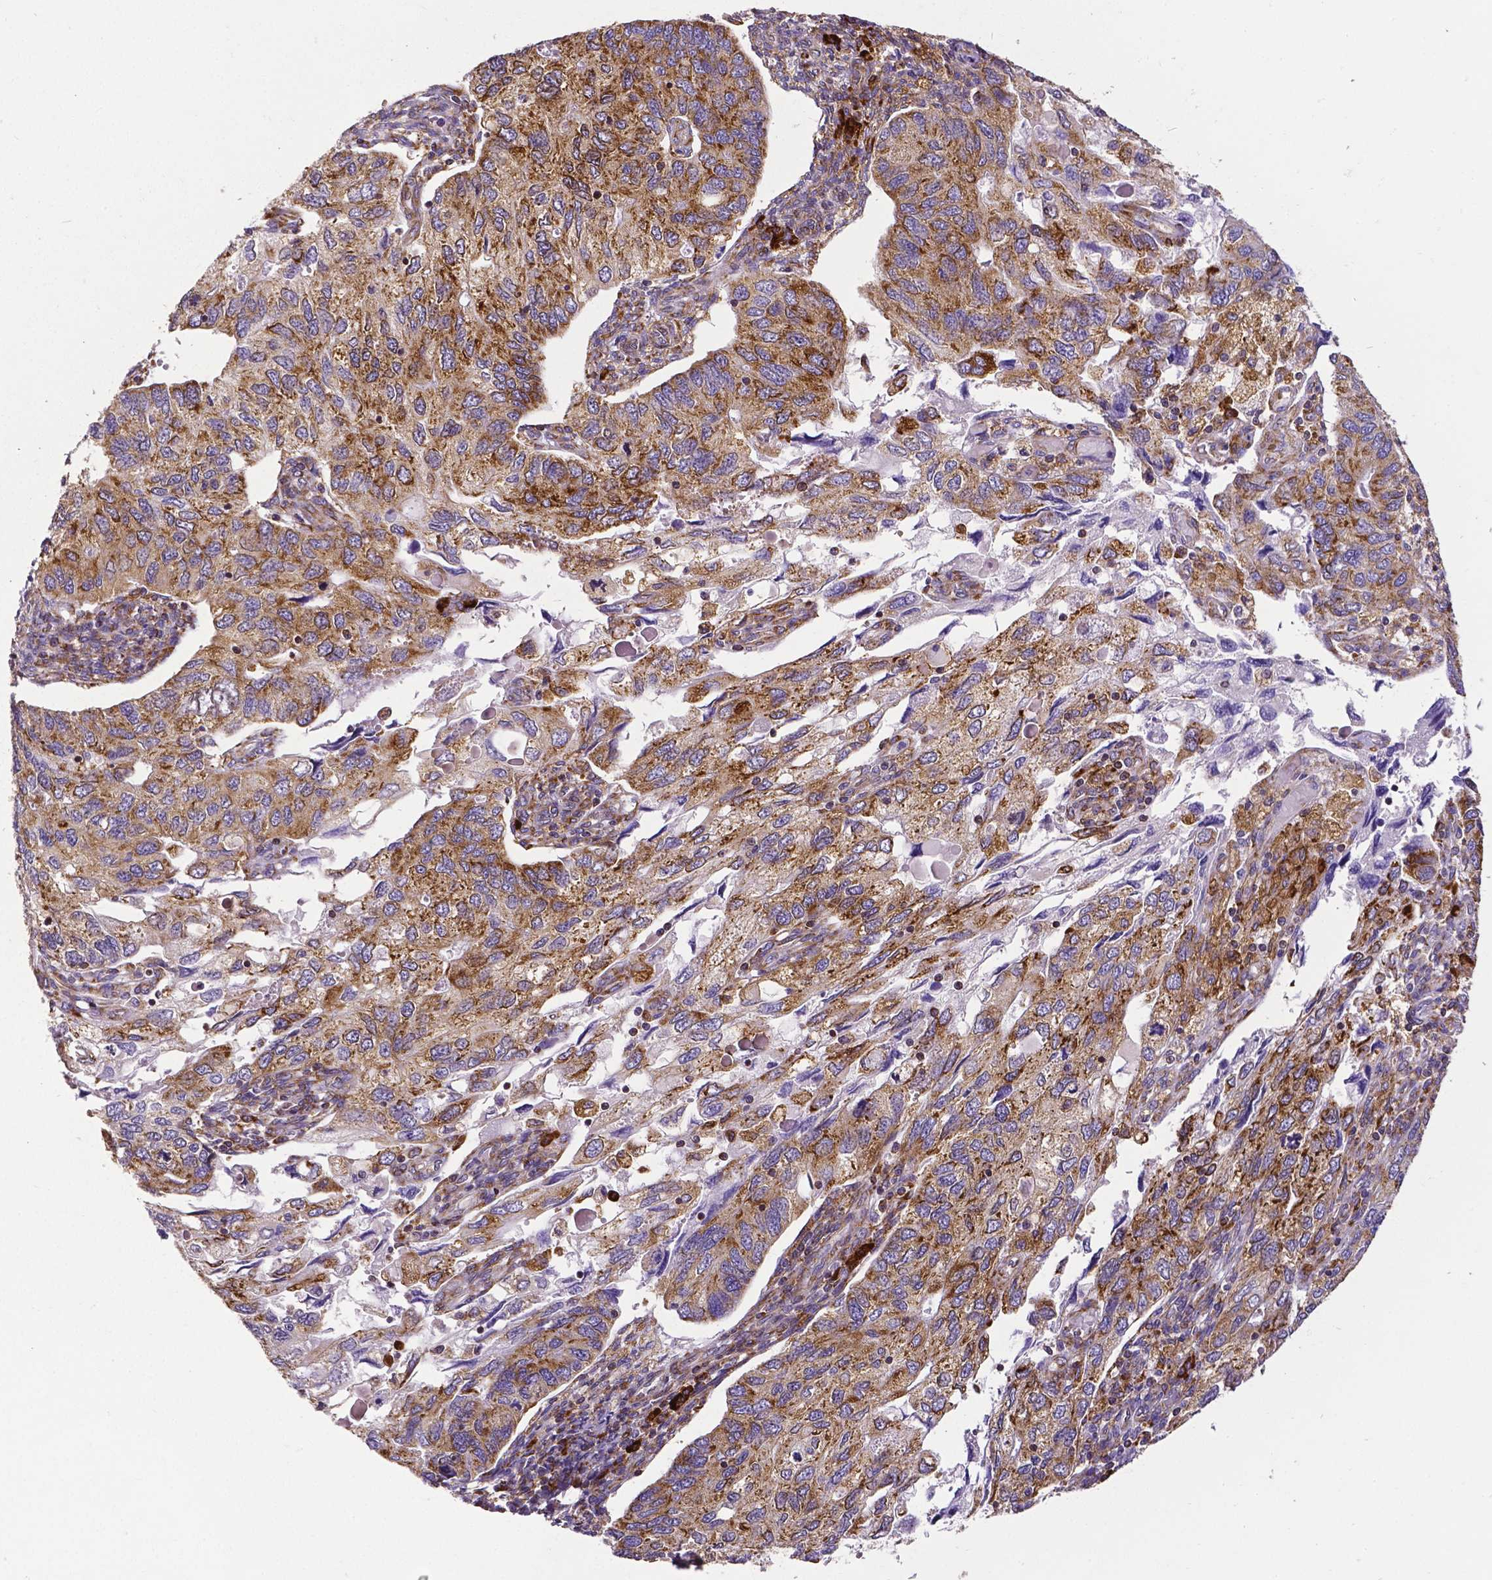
{"staining": {"intensity": "strong", "quantity": ">75%", "location": "cytoplasmic/membranous"}, "tissue": "endometrial cancer", "cell_type": "Tumor cells", "image_type": "cancer", "snomed": [{"axis": "morphology", "description": "Carcinoma, NOS"}, {"axis": "topography", "description": "Uterus"}], "caption": "The image exhibits a brown stain indicating the presence of a protein in the cytoplasmic/membranous of tumor cells in endometrial cancer.", "gene": "MTDH", "patient": {"sex": "female", "age": 76}}